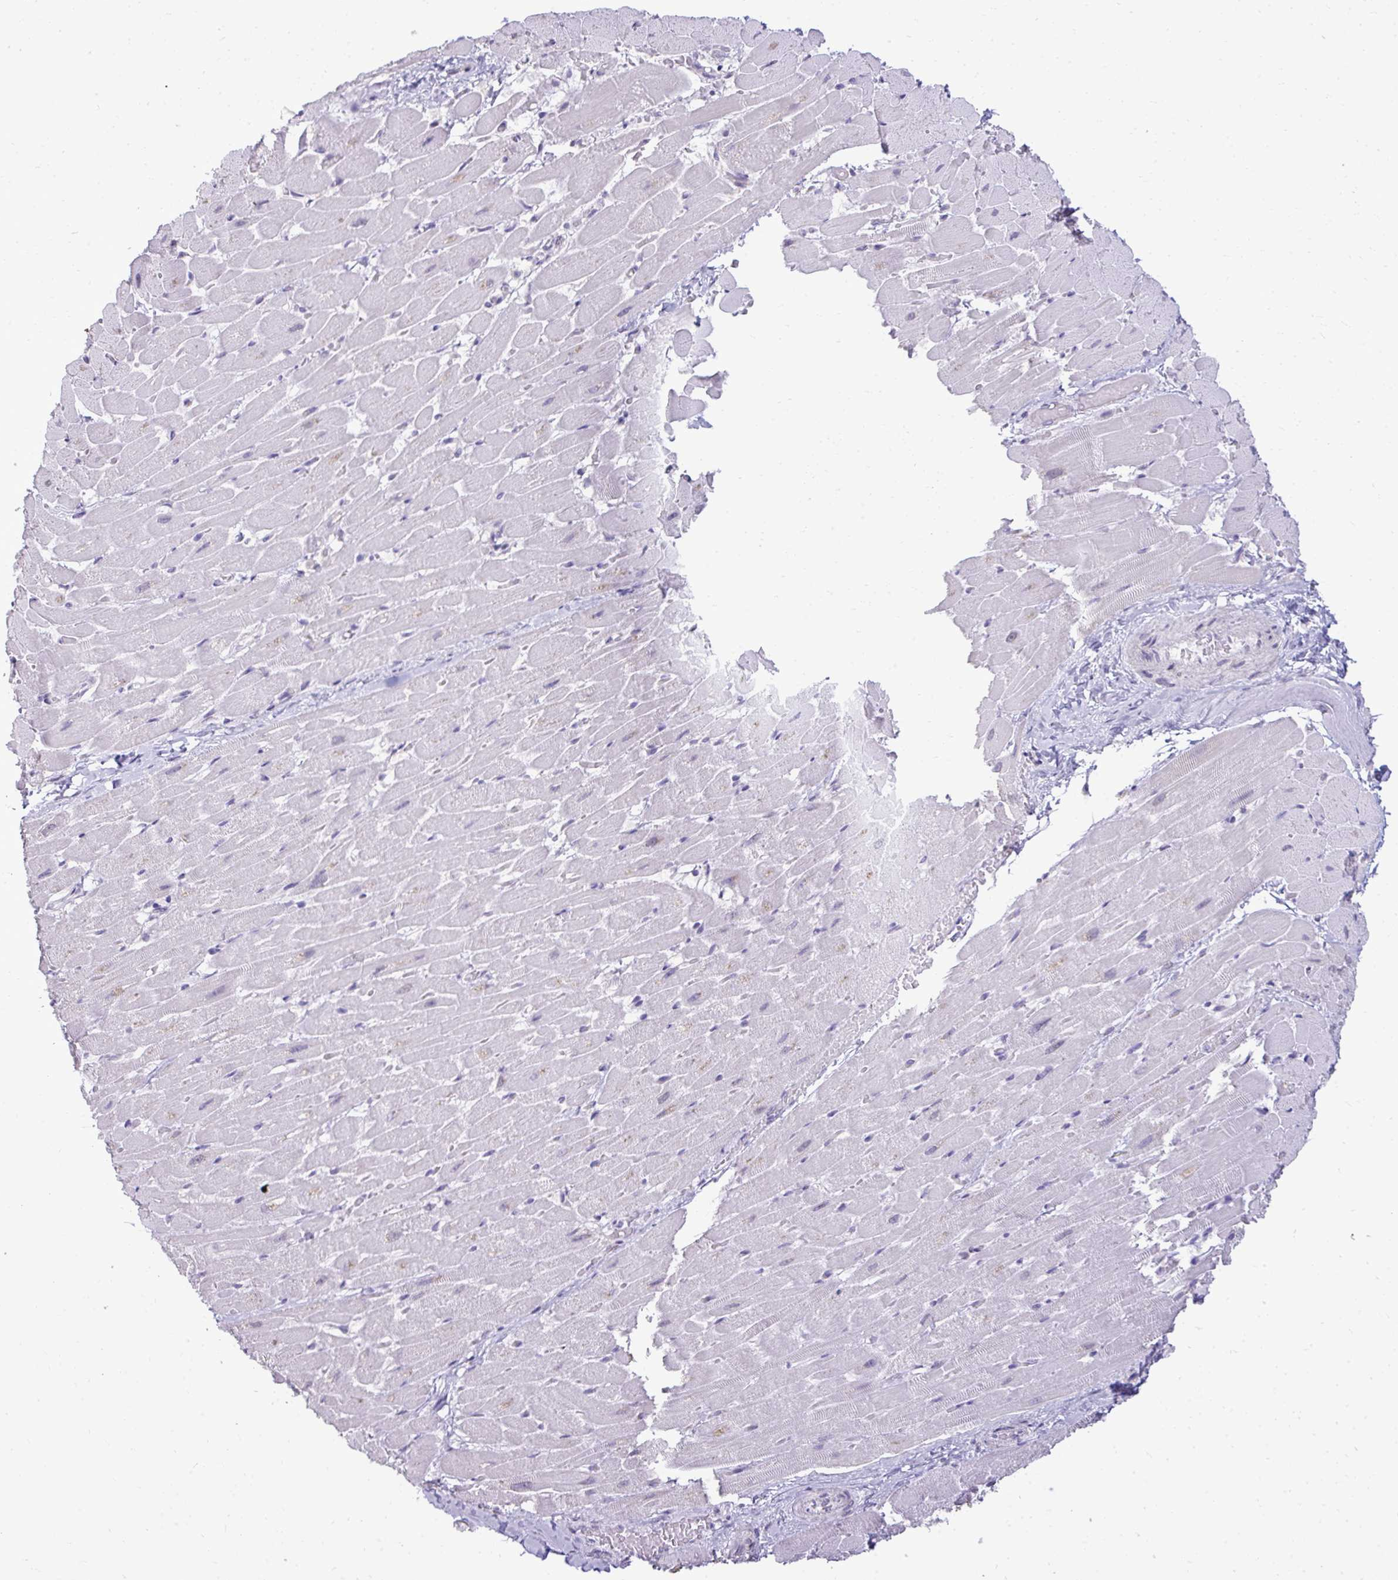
{"staining": {"intensity": "strong", "quantity": "<25%", "location": "cytoplasmic/membranous"}, "tissue": "heart muscle", "cell_type": "Cardiomyocytes", "image_type": "normal", "snomed": [{"axis": "morphology", "description": "Normal tissue, NOS"}, {"axis": "topography", "description": "Heart"}], "caption": "Normal heart muscle exhibits strong cytoplasmic/membranous positivity in approximately <25% of cardiomyocytes, visualized by immunohistochemistry.", "gene": "NPPA", "patient": {"sex": "male", "age": 37}}